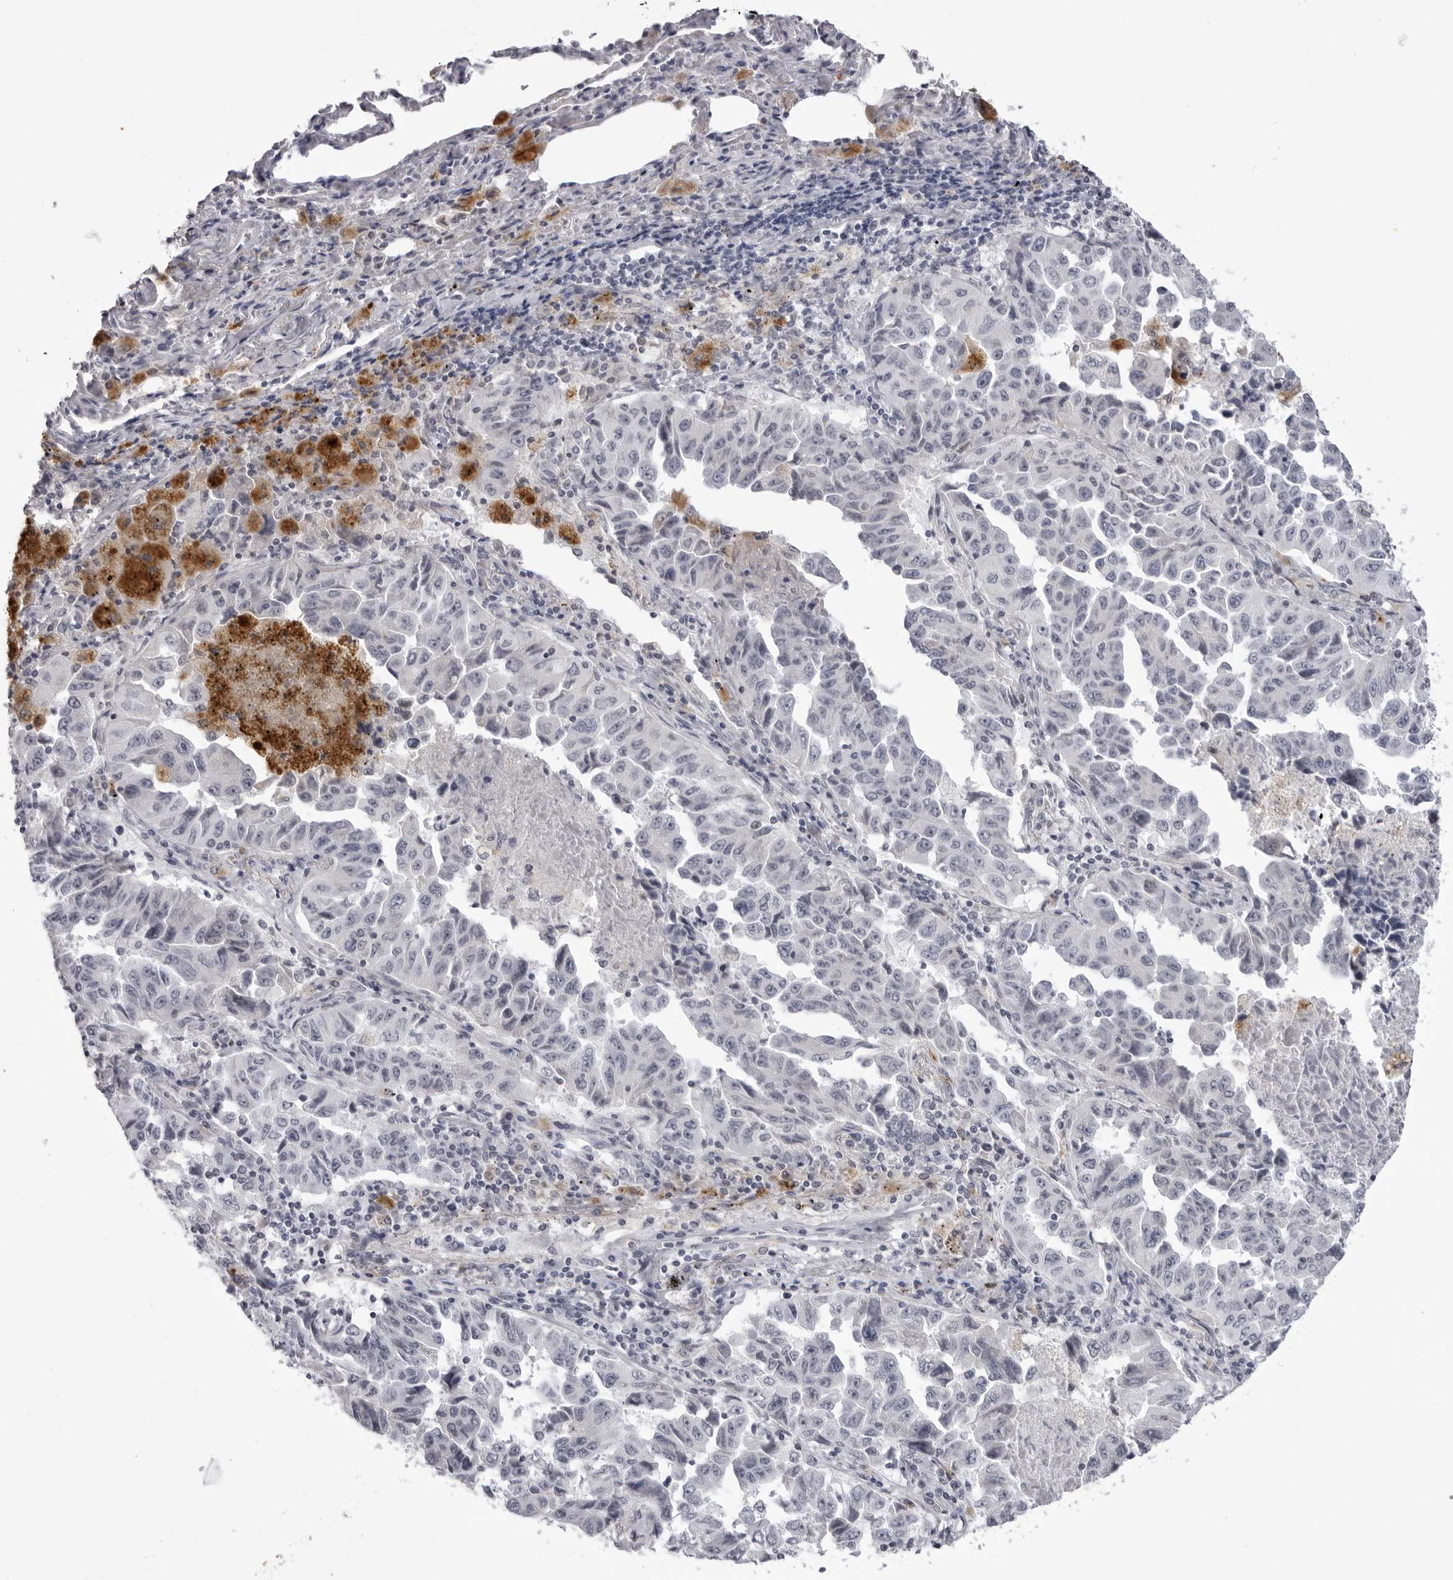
{"staining": {"intensity": "negative", "quantity": "none", "location": "none"}, "tissue": "lung cancer", "cell_type": "Tumor cells", "image_type": "cancer", "snomed": [{"axis": "morphology", "description": "Adenocarcinoma, NOS"}, {"axis": "topography", "description": "Lung"}], "caption": "Tumor cells show no significant protein staining in adenocarcinoma (lung).", "gene": "SUGCT", "patient": {"sex": "female", "age": 51}}